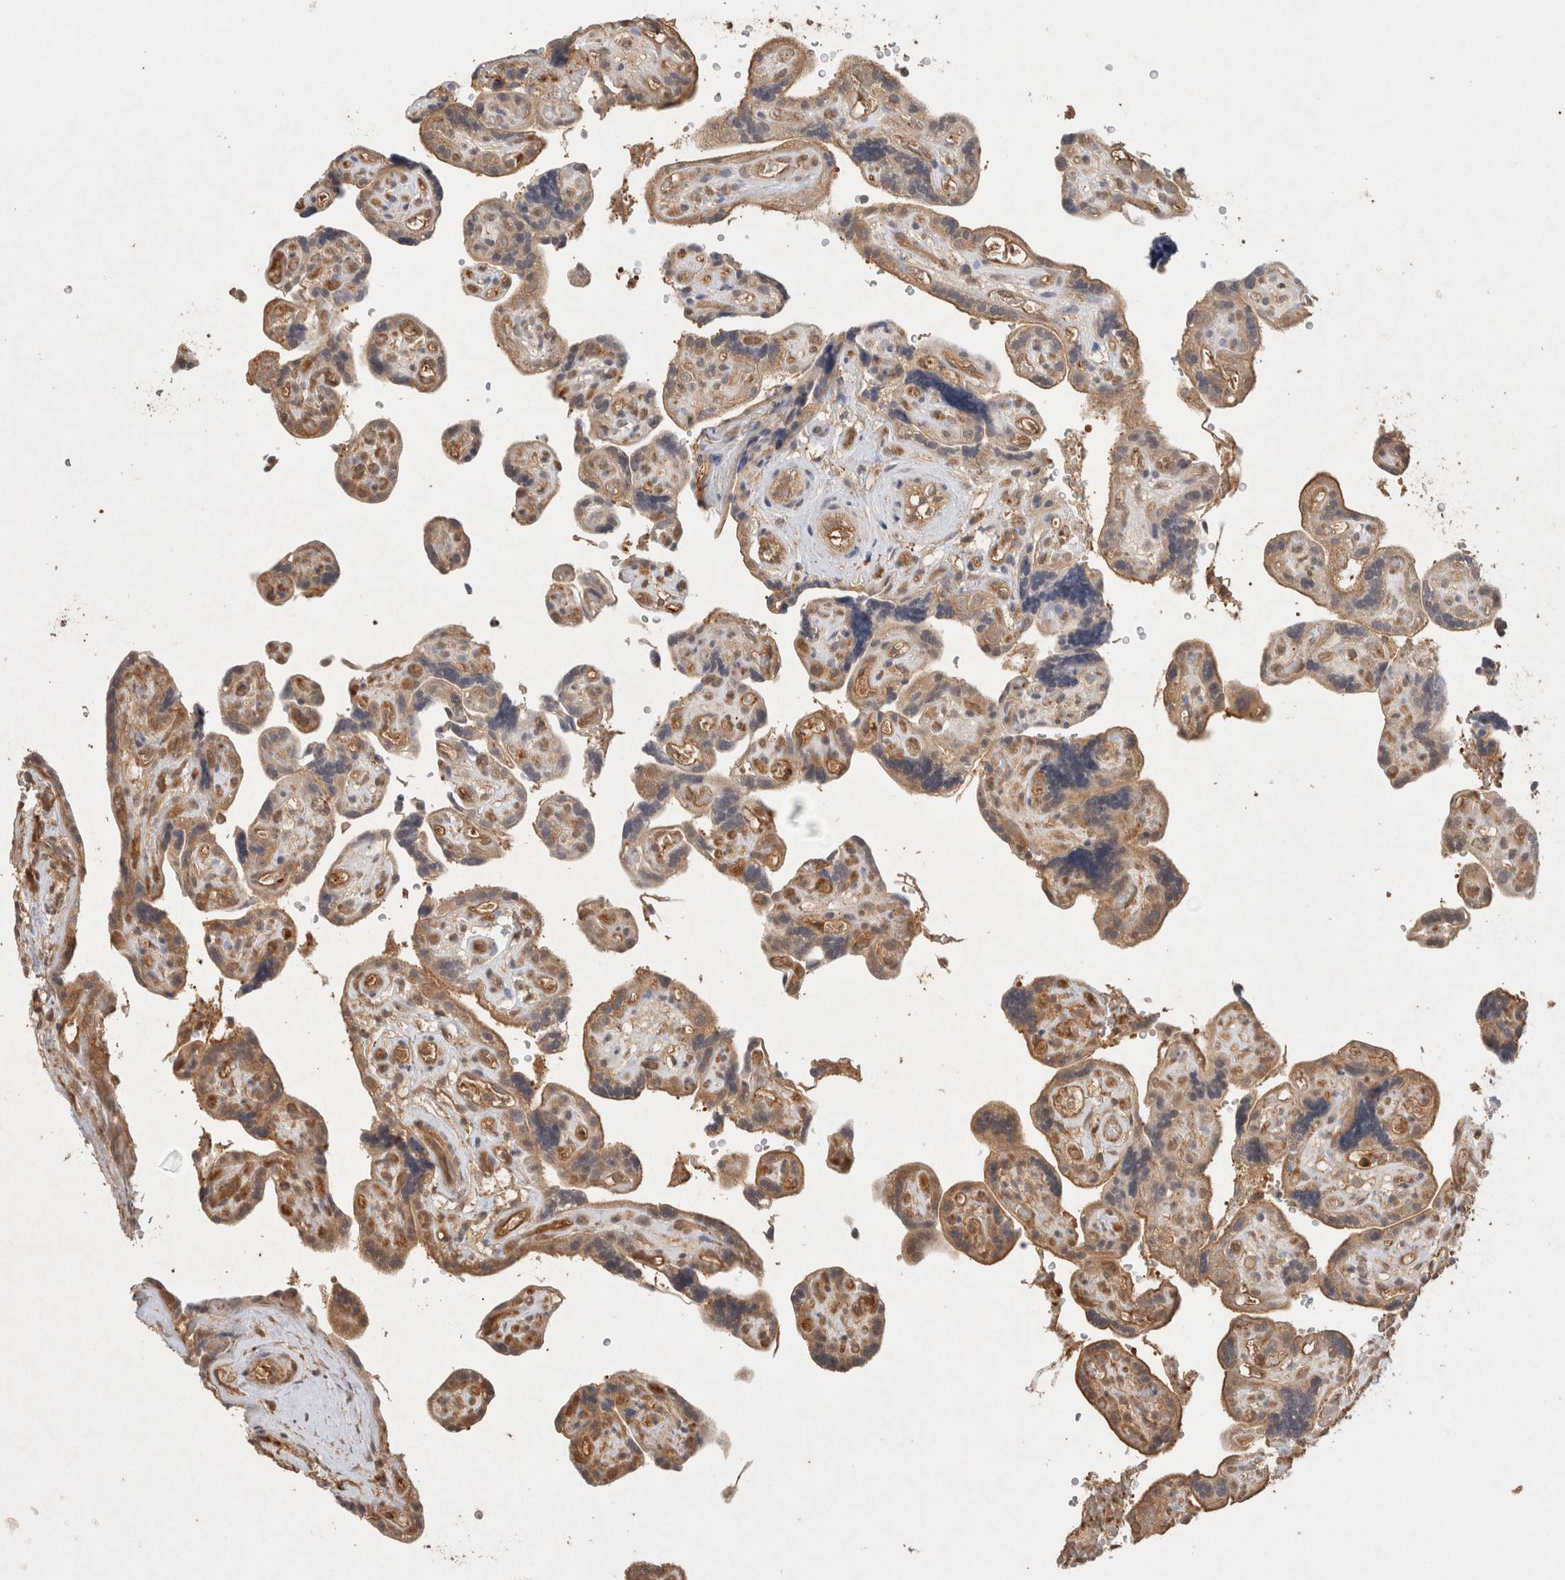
{"staining": {"intensity": "moderate", "quantity": ">75%", "location": "cytoplasmic/membranous"}, "tissue": "placenta", "cell_type": "Decidual cells", "image_type": "normal", "snomed": [{"axis": "morphology", "description": "Normal tissue, NOS"}, {"axis": "topography", "description": "Placenta"}], "caption": "Immunohistochemistry histopathology image of normal placenta: human placenta stained using immunohistochemistry exhibits medium levels of moderate protein expression localized specifically in the cytoplasmic/membranous of decidual cells, appearing as a cytoplasmic/membranous brown color.", "gene": "YWHAH", "patient": {"sex": "female", "age": 30}}